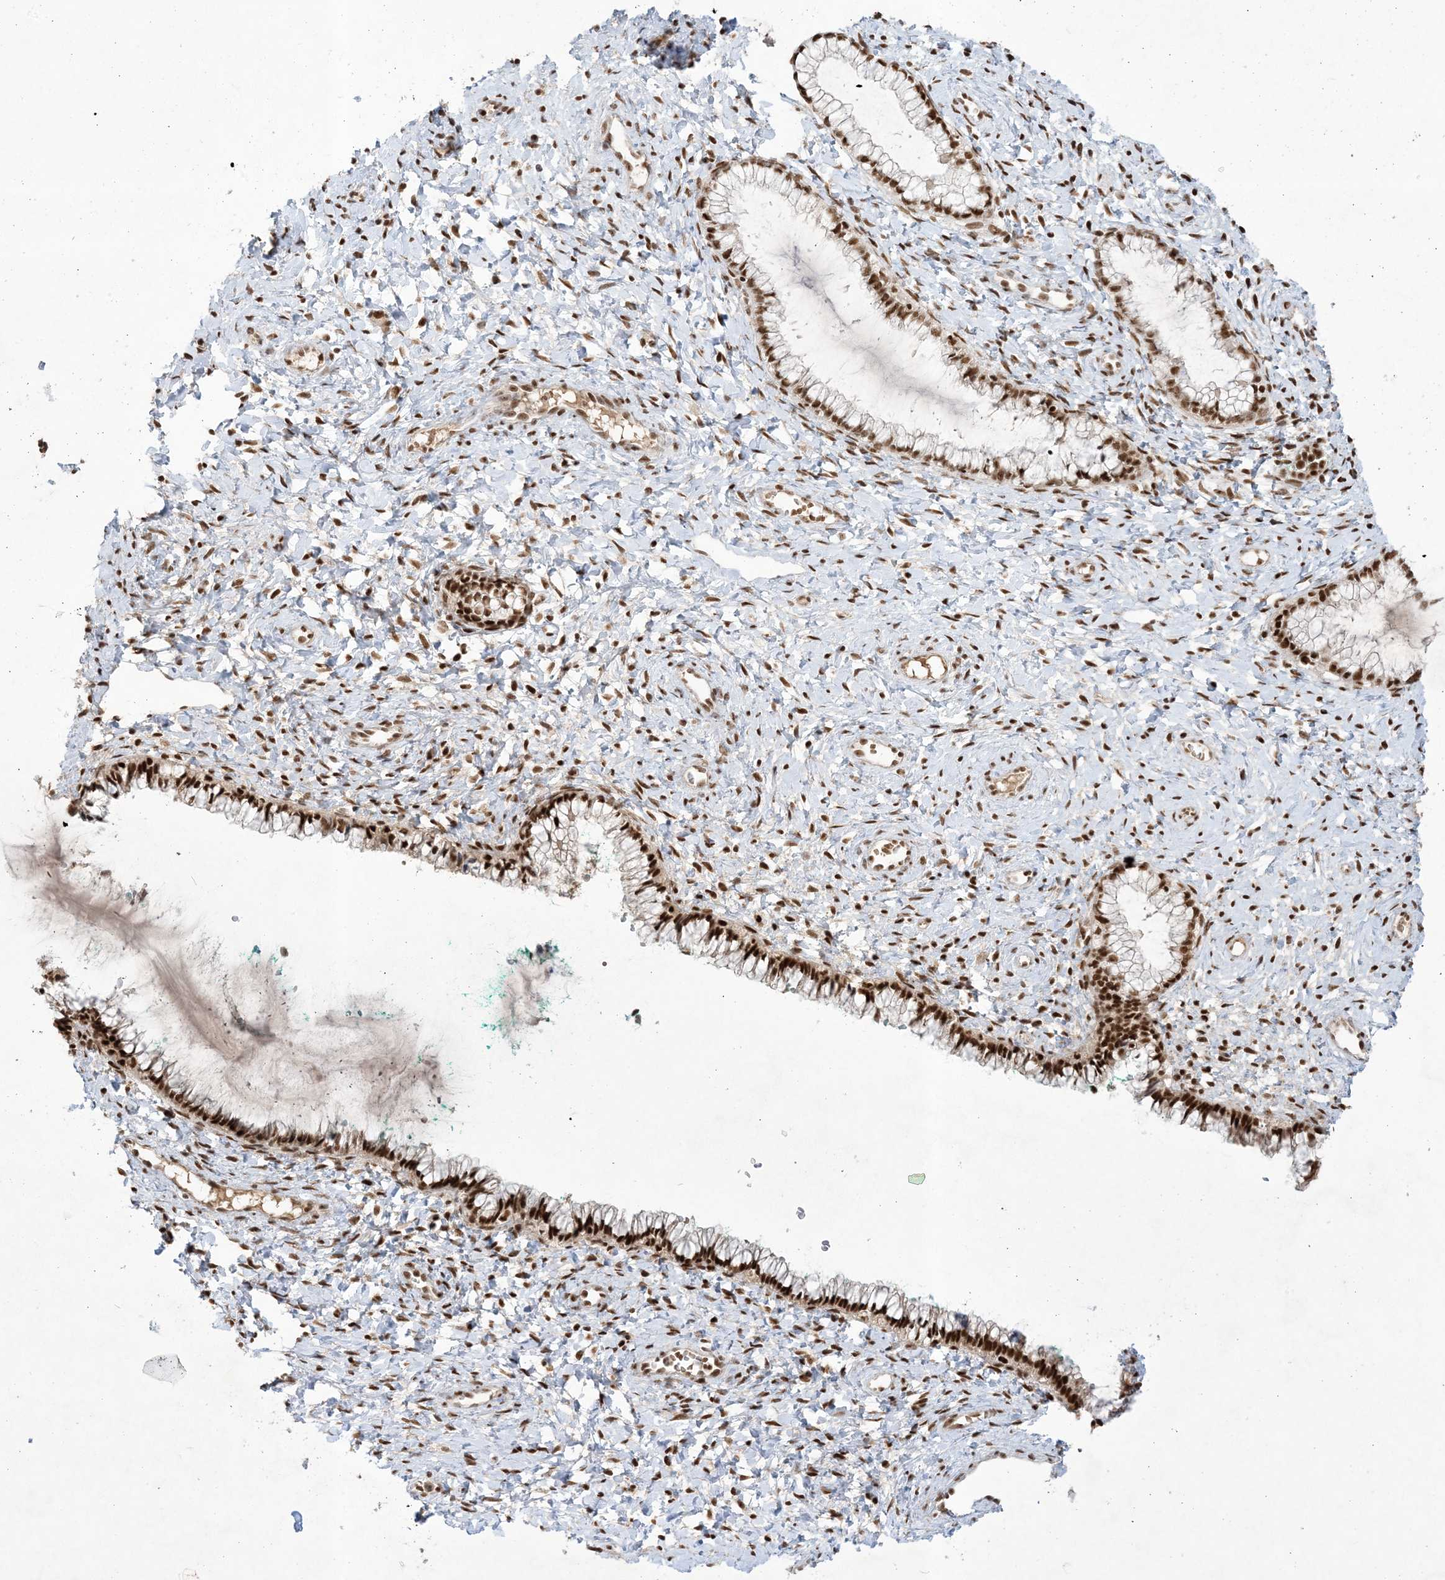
{"staining": {"intensity": "strong", "quantity": ">75%", "location": "nuclear"}, "tissue": "cervix", "cell_type": "Glandular cells", "image_type": "normal", "snomed": [{"axis": "morphology", "description": "Normal tissue, NOS"}, {"axis": "morphology", "description": "Adenocarcinoma, NOS"}, {"axis": "topography", "description": "Cervix"}], "caption": "Protein staining shows strong nuclear staining in about >75% of glandular cells in unremarkable cervix. Nuclei are stained in blue.", "gene": "PPIL2", "patient": {"sex": "female", "age": 29}}